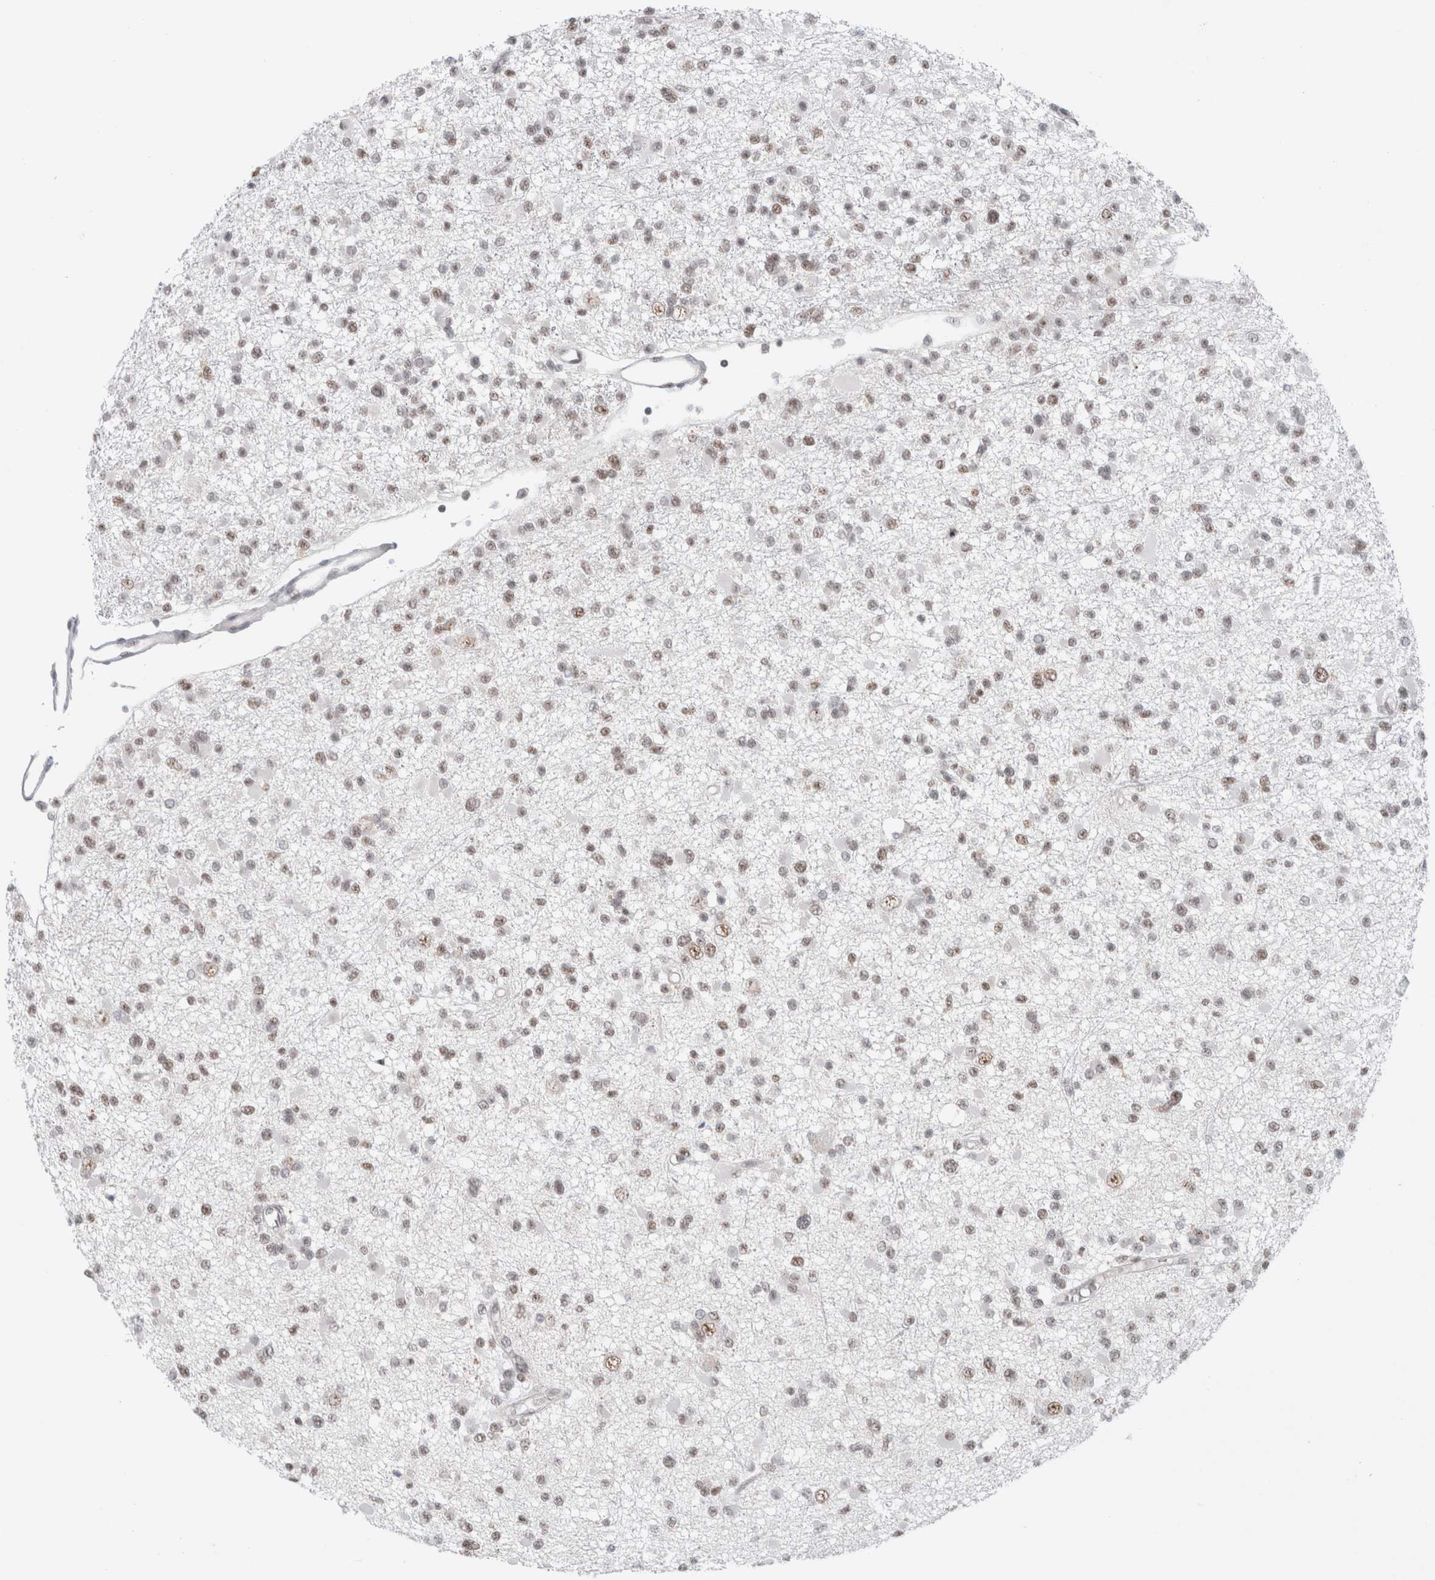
{"staining": {"intensity": "weak", "quantity": "25%-75%", "location": "nuclear"}, "tissue": "glioma", "cell_type": "Tumor cells", "image_type": "cancer", "snomed": [{"axis": "morphology", "description": "Glioma, malignant, Low grade"}, {"axis": "topography", "description": "Brain"}], "caption": "Glioma stained with IHC reveals weak nuclear positivity in approximately 25%-75% of tumor cells. (IHC, brightfield microscopy, high magnification).", "gene": "TRMT12", "patient": {"sex": "female", "age": 22}}